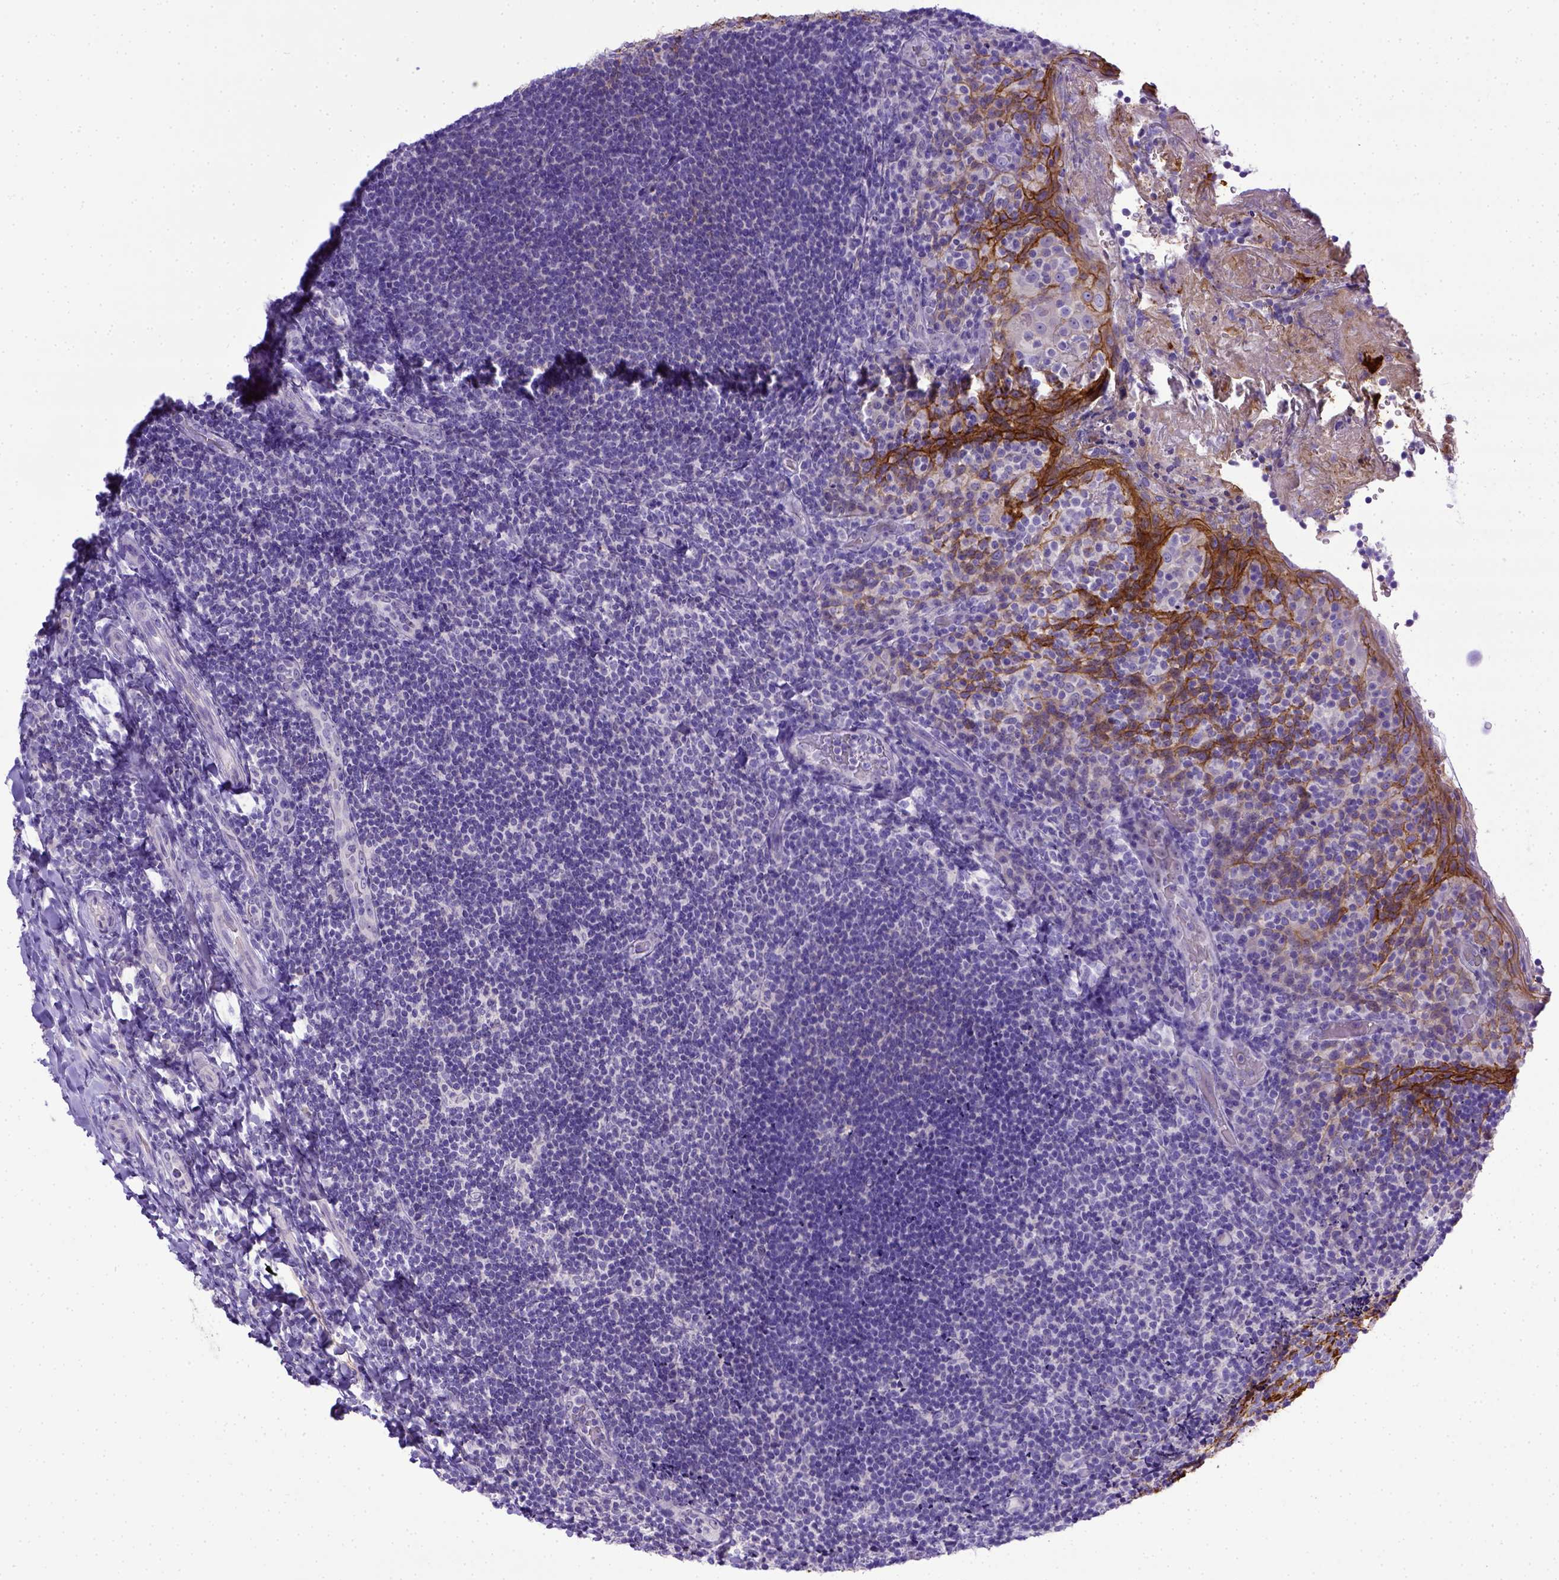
{"staining": {"intensity": "moderate", "quantity": "<25%", "location": "cytoplasmic/membranous"}, "tissue": "tonsil", "cell_type": "Germinal center cells", "image_type": "normal", "snomed": [{"axis": "morphology", "description": "Normal tissue, NOS"}, {"axis": "topography", "description": "Tonsil"}], "caption": "IHC (DAB (3,3'-diaminobenzidine)) staining of benign tonsil reveals moderate cytoplasmic/membranous protein staining in approximately <25% of germinal center cells.", "gene": "BTN1A1", "patient": {"sex": "female", "age": 10}}